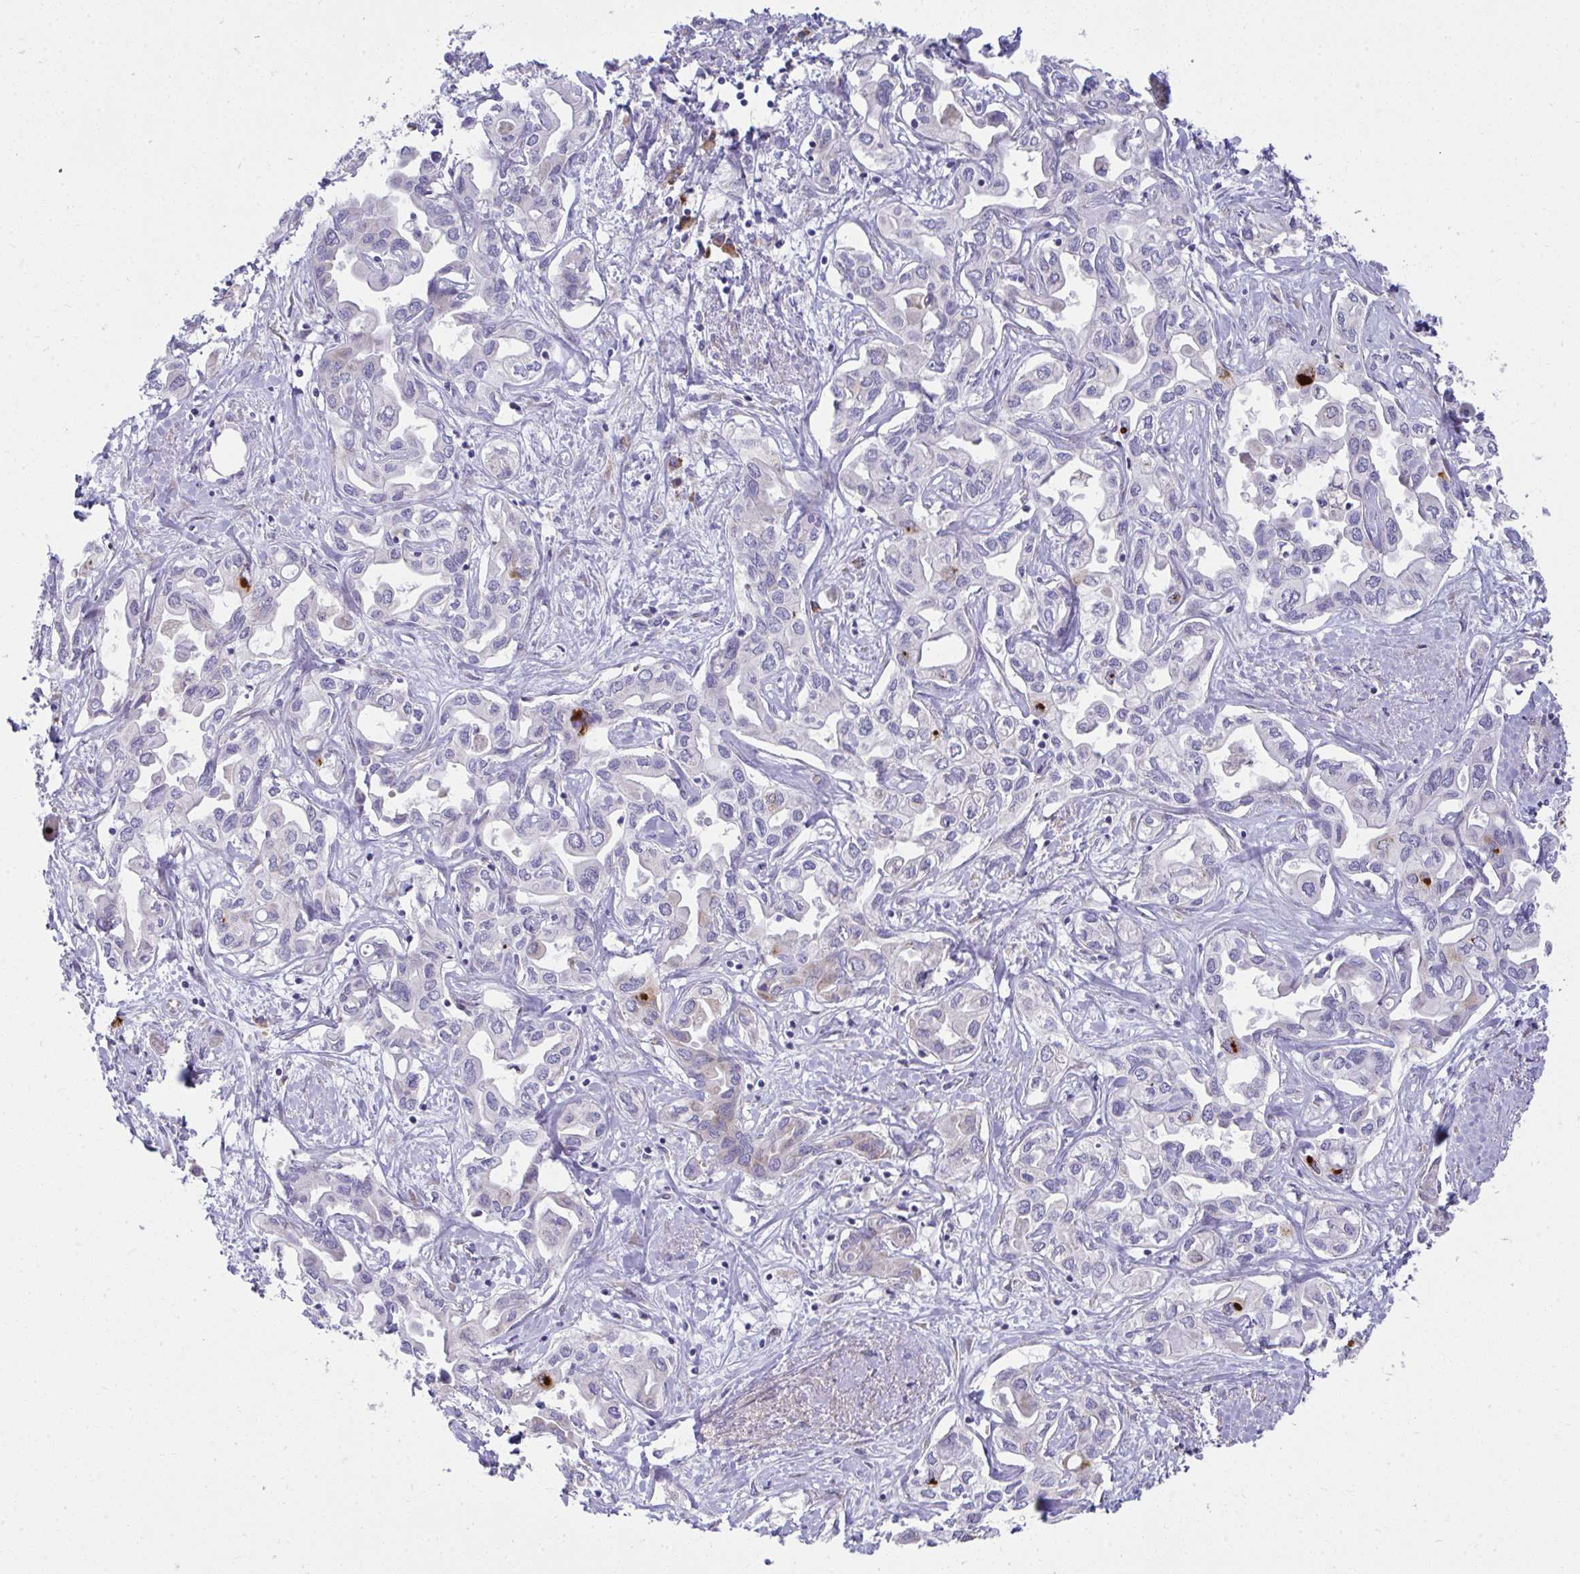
{"staining": {"intensity": "negative", "quantity": "none", "location": "none"}, "tissue": "liver cancer", "cell_type": "Tumor cells", "image_type": "cancer", "snomed": [{"axis": "morphology", "description": "Cholangiocarcinoma"}, {"axis": "topography", "description": "Liver"}], "caption": "Tumor cells are negative for brown protein staining in liver cancer.", "gene": "FASLG", "patient": {"sex": "female", "age": 64}}